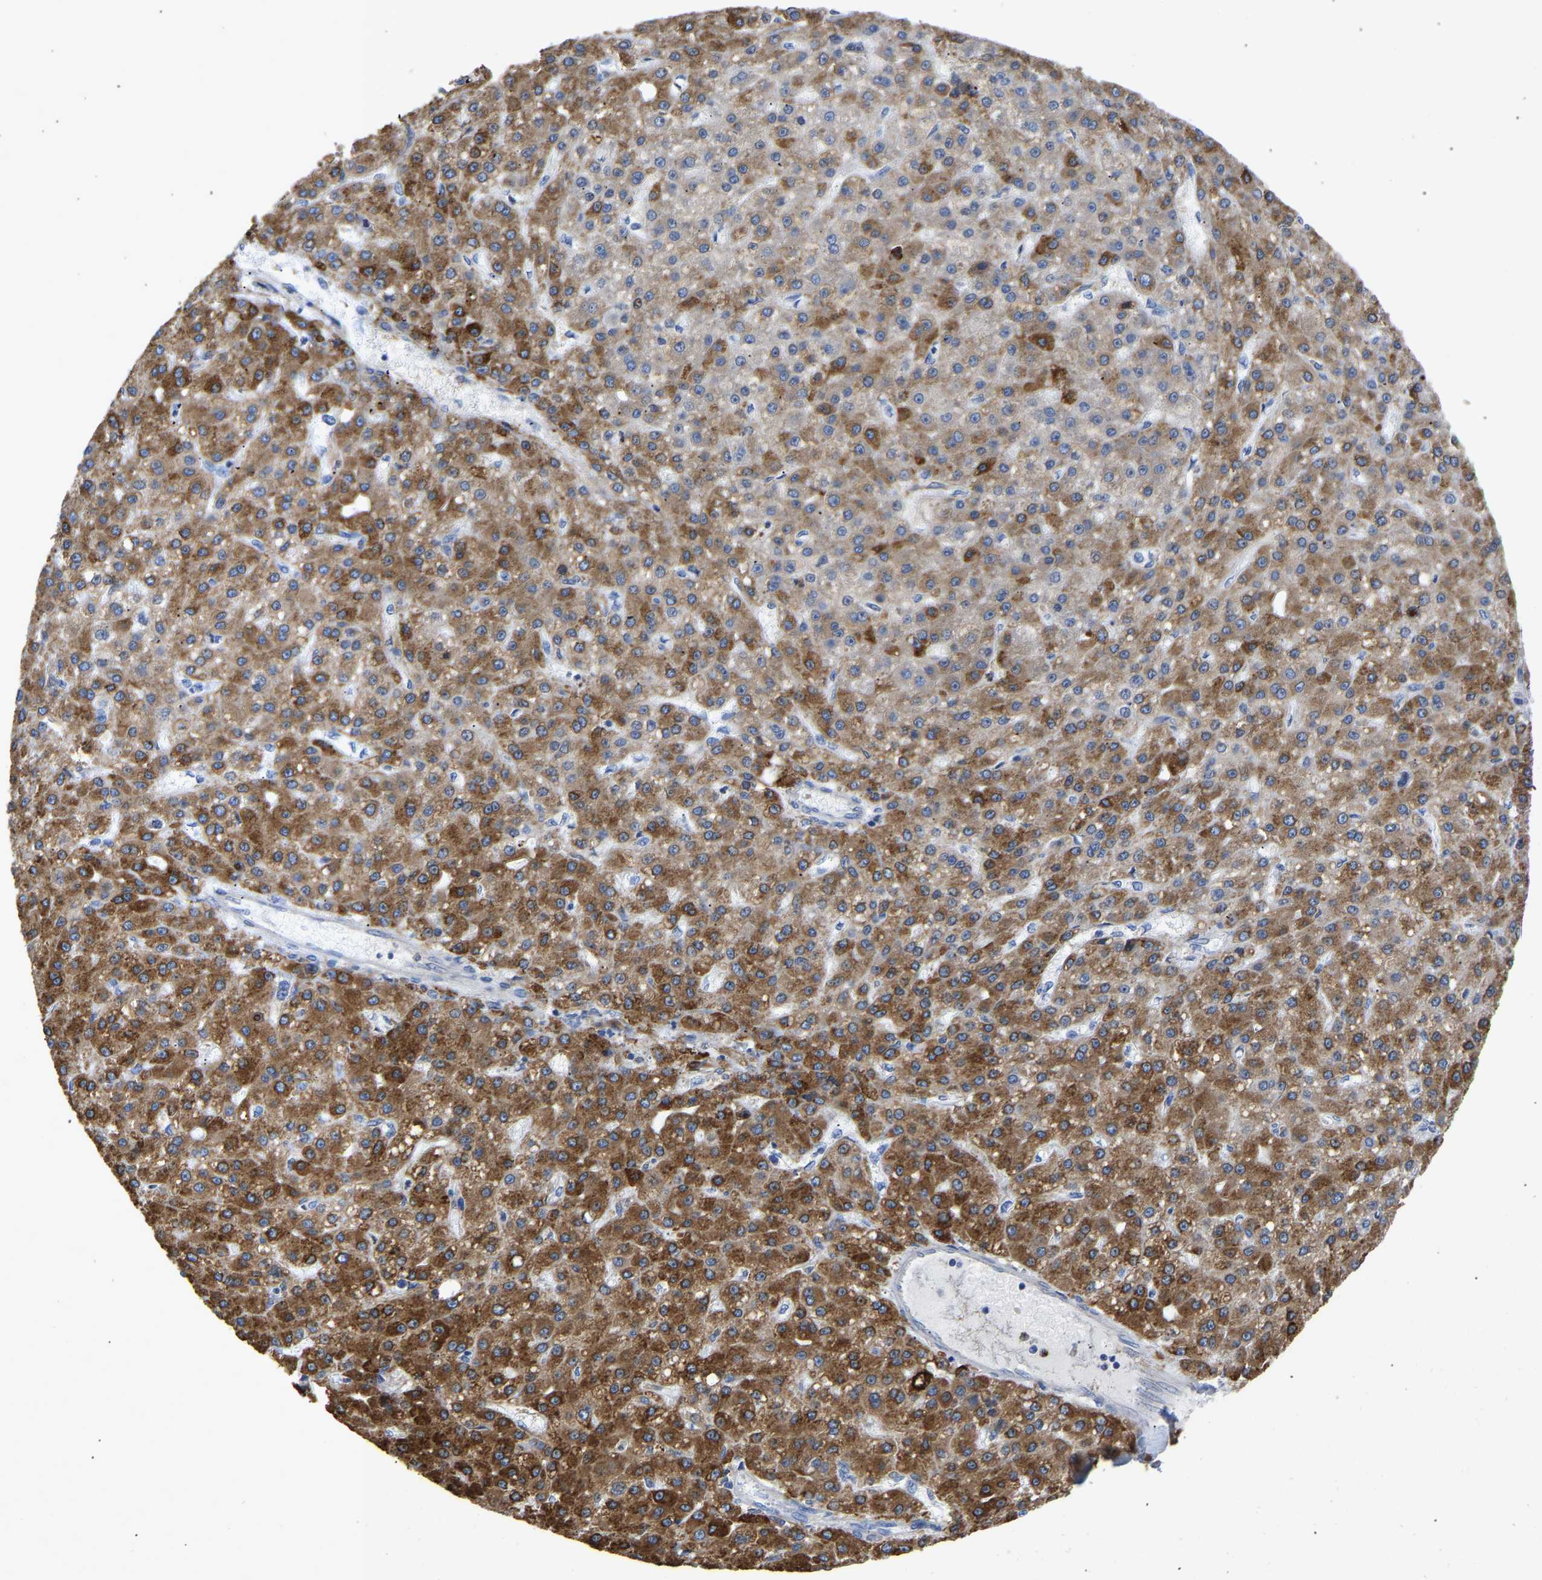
{"staining": {"intensity": "strong", "quantity": ">75%", "location": "cytoplasmic/membranous"}, "tissue": "liver cancer", "cell_type": "Tumor cells", "image_type": "cancer", "snomed": [{"axis": "morphology", "description": "Carcinoma, Hepatocellular, NOS"}, {"axis": "topography", "description": "Liver"}], "caption": "Protein staining by immunohistochemistry (IHC) displays strong cytoplasmic/membranous positivity in about >75% of tumor cells in liver cancer.", "gene": "P4HB", "patient": {"sex": "male", "age": 67}}